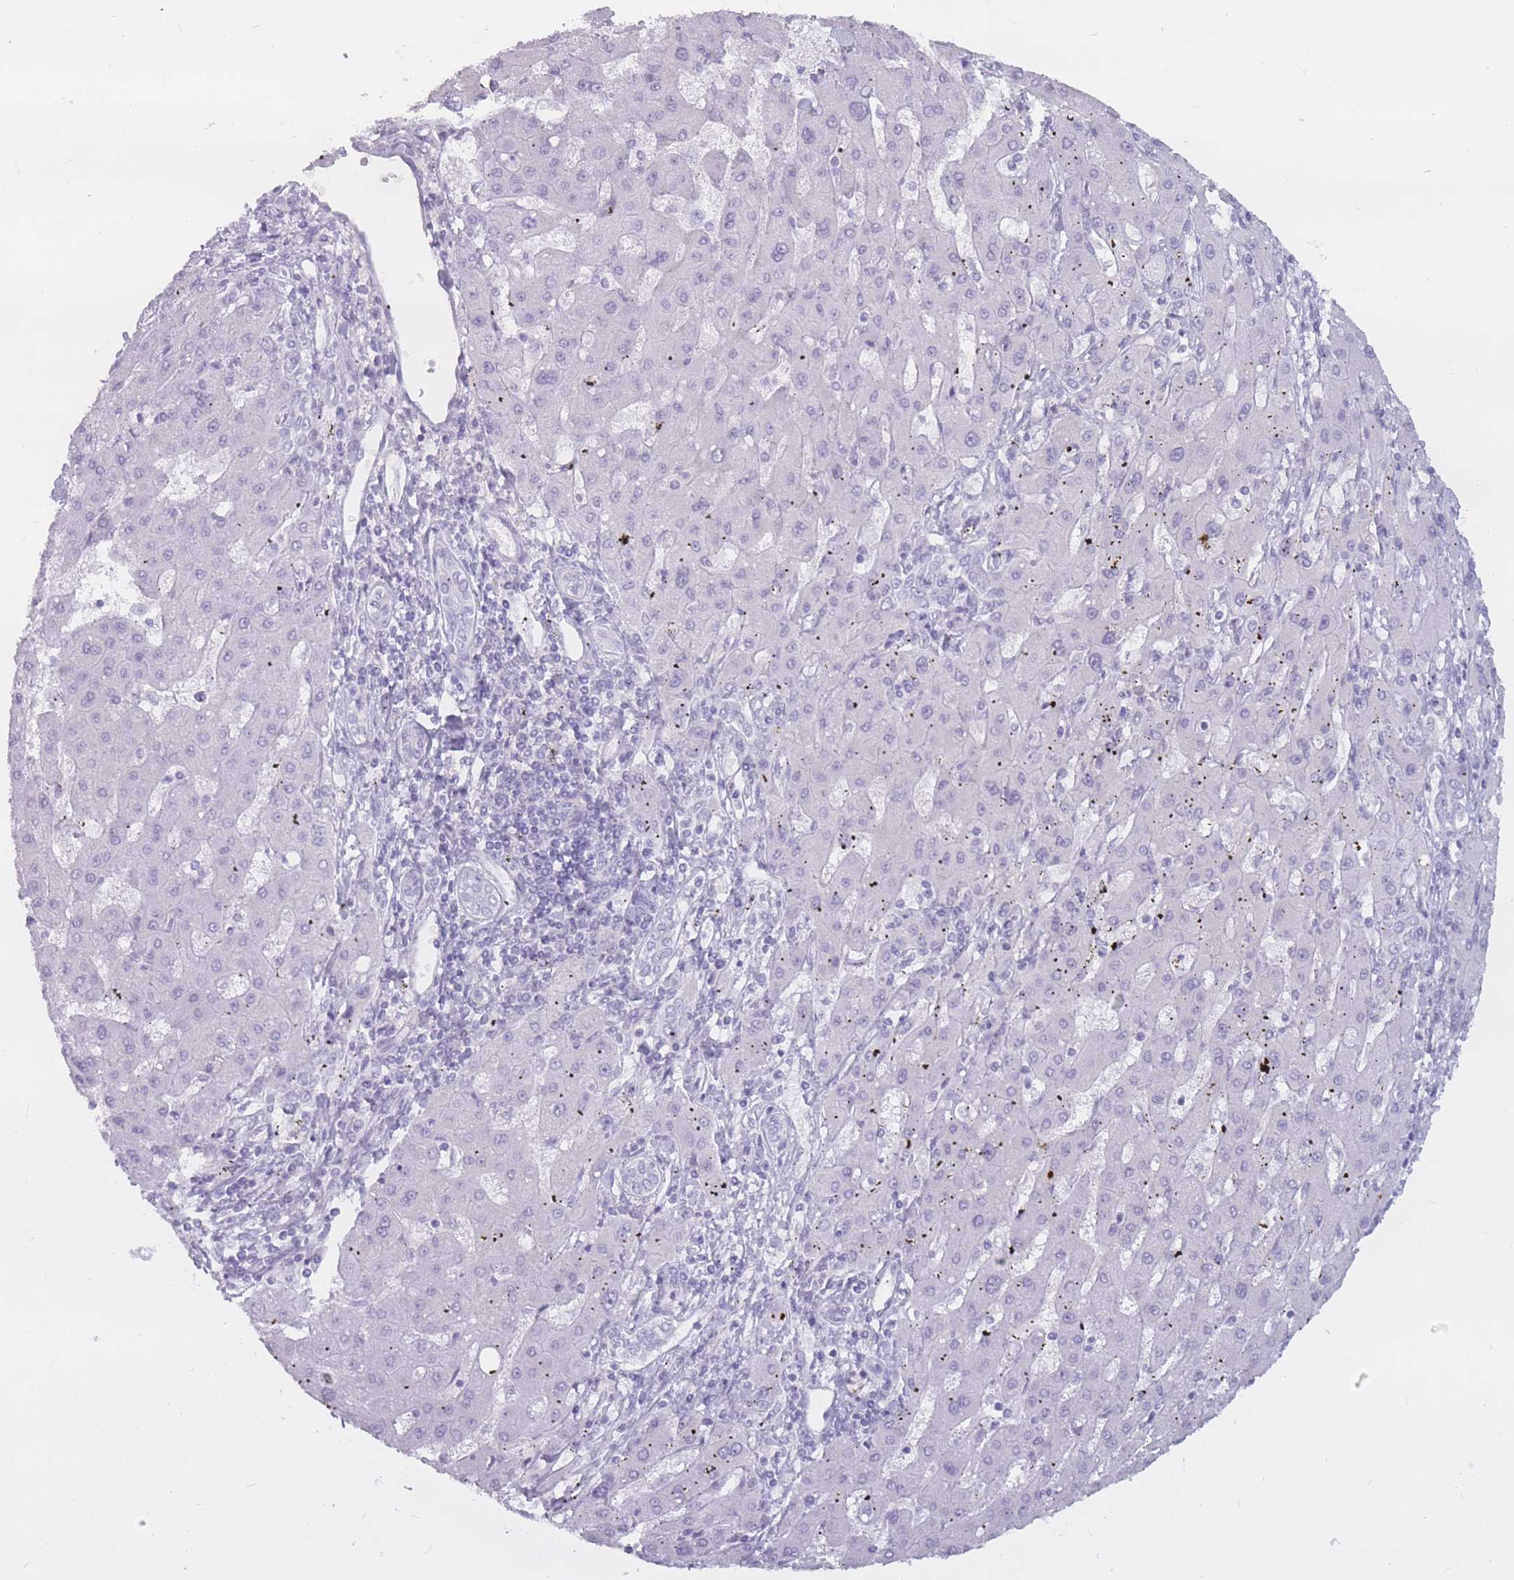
{"staining": {"intensity": "negative", "quantity": "none", "location": "none"}, "tissue": "liver cancer", "cell_type": "Tumor cells", "image_type": "cancer", "snomed": [{"axis": "morphology", "description": "Carcinoma, Hepatocellular, NOS"}, {"axis": "topography", "description": "Liver"}], "caption": "A high-resolution image shows immunohistochemistry staining of hepatocellular carcinoma (liver), which displays no significant staining in tumor cells.", "gene": "PNMA3", "patient": {"sex": "male", "age": 72}}